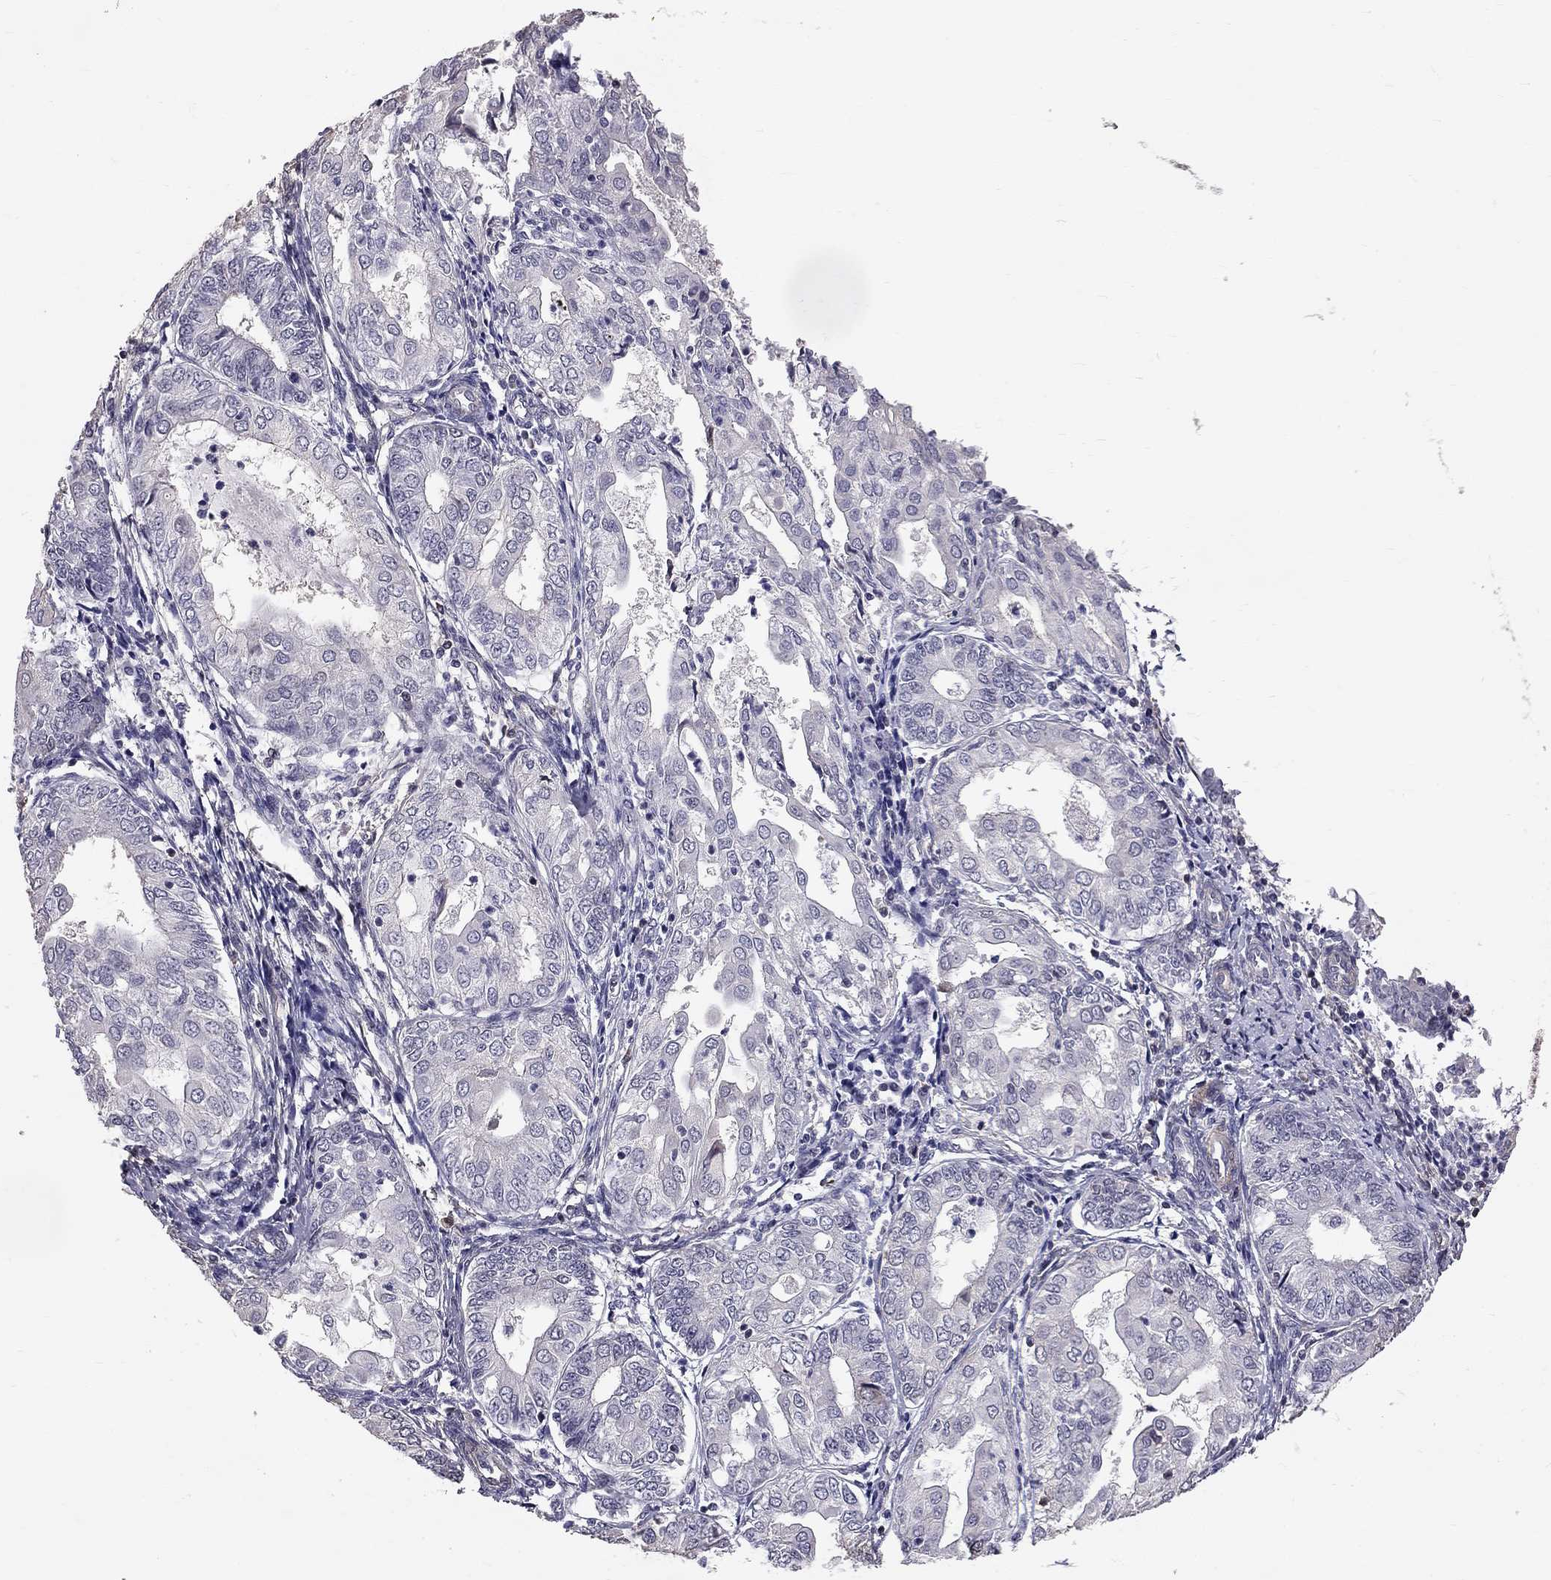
{"staining": {"intensity": "negative", "quantity": "none", "location": "none"}, "tissue": "endometrial cancer", "cell_type": "Tumor cells", "image_type": "cancer", "snomed": [{"axis": "morphology", "description": "Adenocarcinoma, NOS"}, {"axis": "topography", "description": "Endometrium"}], "caption": "The immunohistochemistry (IHC) micrograph has no significant expression in tumor cells of endometrial adenocarcinoma tissue.", "gene": "GJB4", "patient": {"sex": "female", "age": 68}}